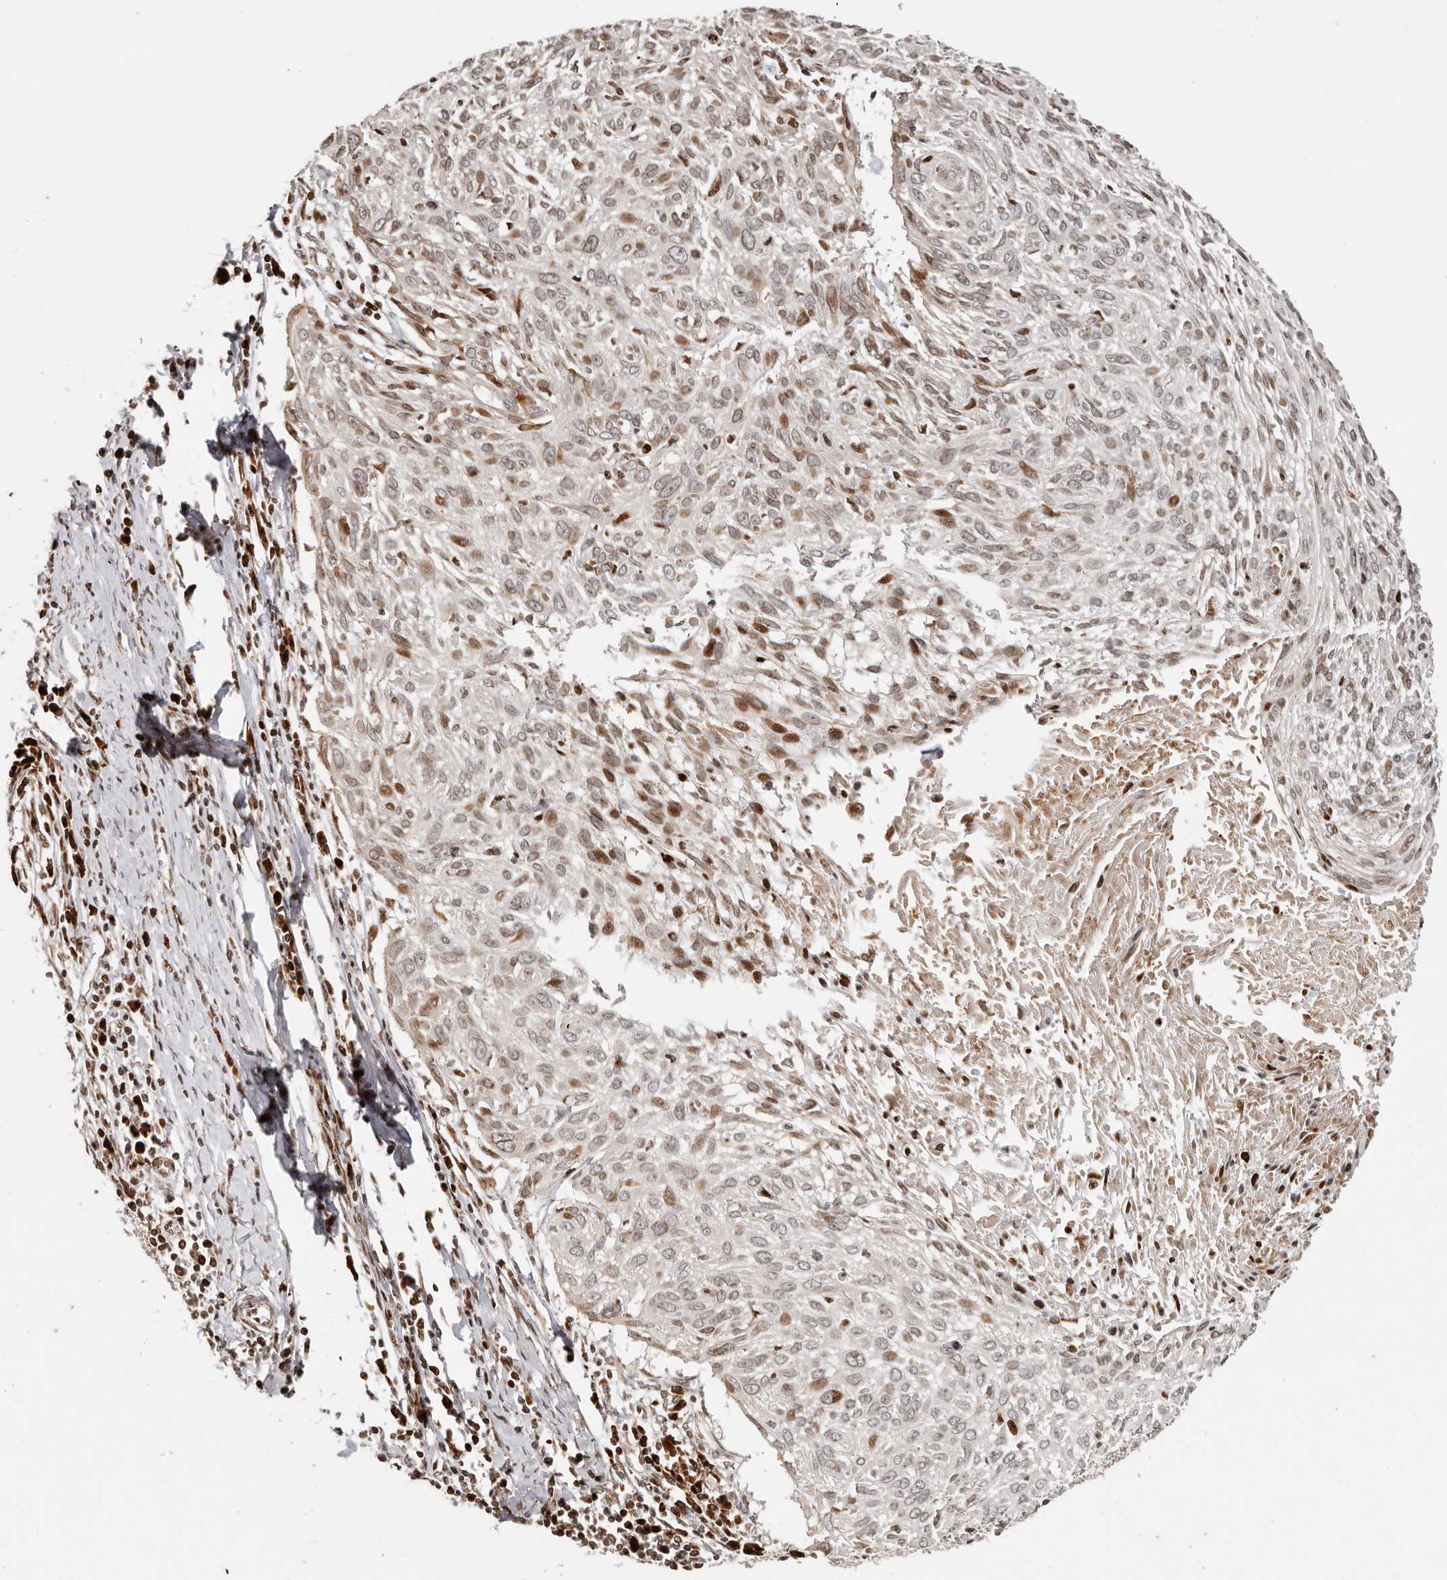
{"staining": {"intensity": "moderate", "quantity": "<25%", "location": "nuclear"}, "tissue": "cervical cancer", "cell_type": "Tumor cells", "image_type": "cancer", "snomed": [{"axis": "morphology", "description": "Squamous cell carcinoma, NOS"}, {"axis": "topography", "description": "Cervix"}], "caption": "Brown immunohistochemical staining in cervical cancer exhibits moderate nuclear expression in about <25% of tumor cells. (DAB (3,3'-diaminobenzidine) IHC, brown staining for protein, blue staining for nuclei).", "gene": "TRIM4", "patient": {"sex": "female", "age": 51}}